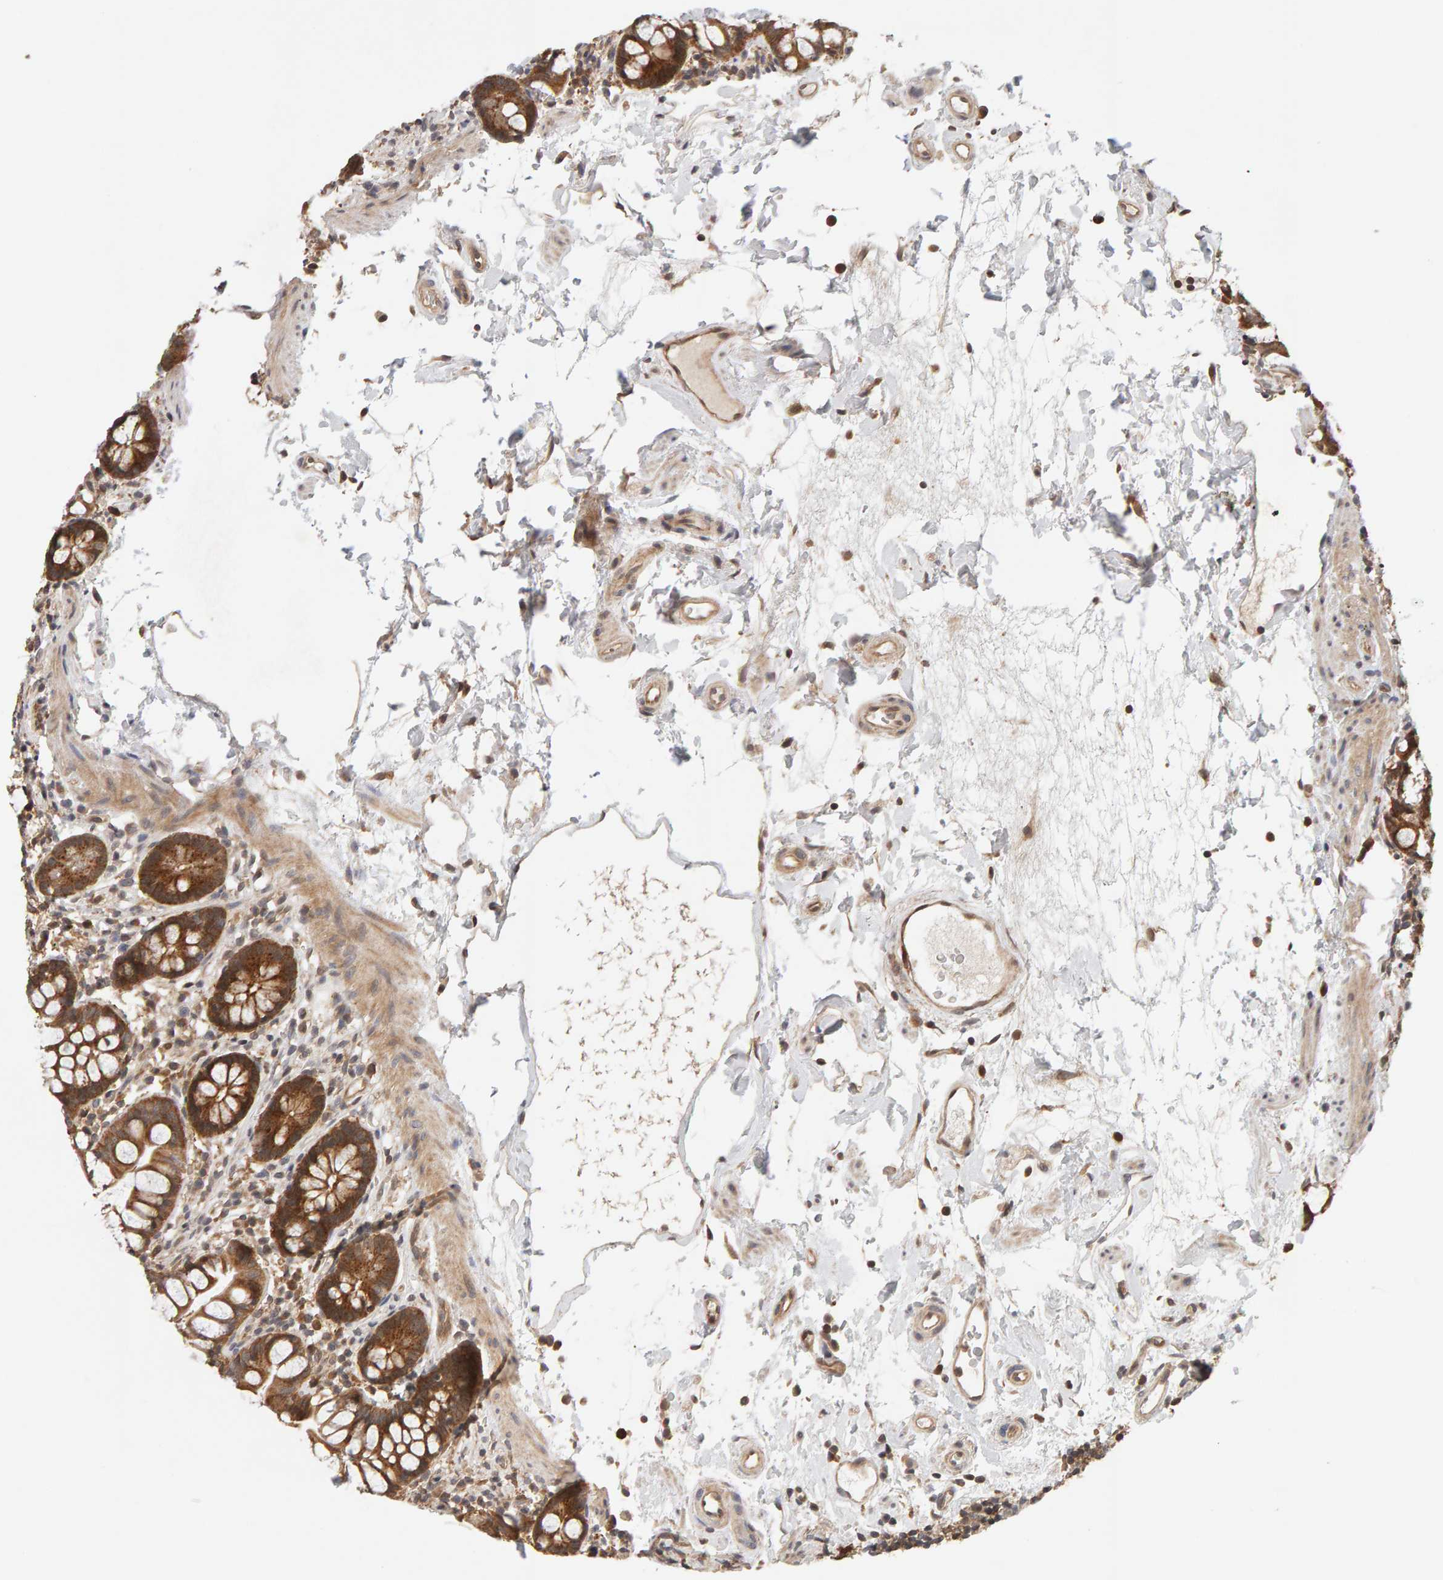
{"staining": {"intensity": "moderate", "quantity": ">75%", "location": "cytoplasmic/membranous"}, "tissue": "small intestine", "cell_type": "Glandular cells", "image_type": "normal", "snomed": [{"axis": "morphology", "description": "Normal tissue, NOS"}, {"axis": "topography", "description": "Small intestine"}], "caption": "This image exhibits immunohistochemistry staining of normal small intestine, with medium moderate cytoplasmic/membranous staining in about >75% of glandular cells.", "gene": "DNAJC7", "patient": {"sex": "female", "age": 84}}